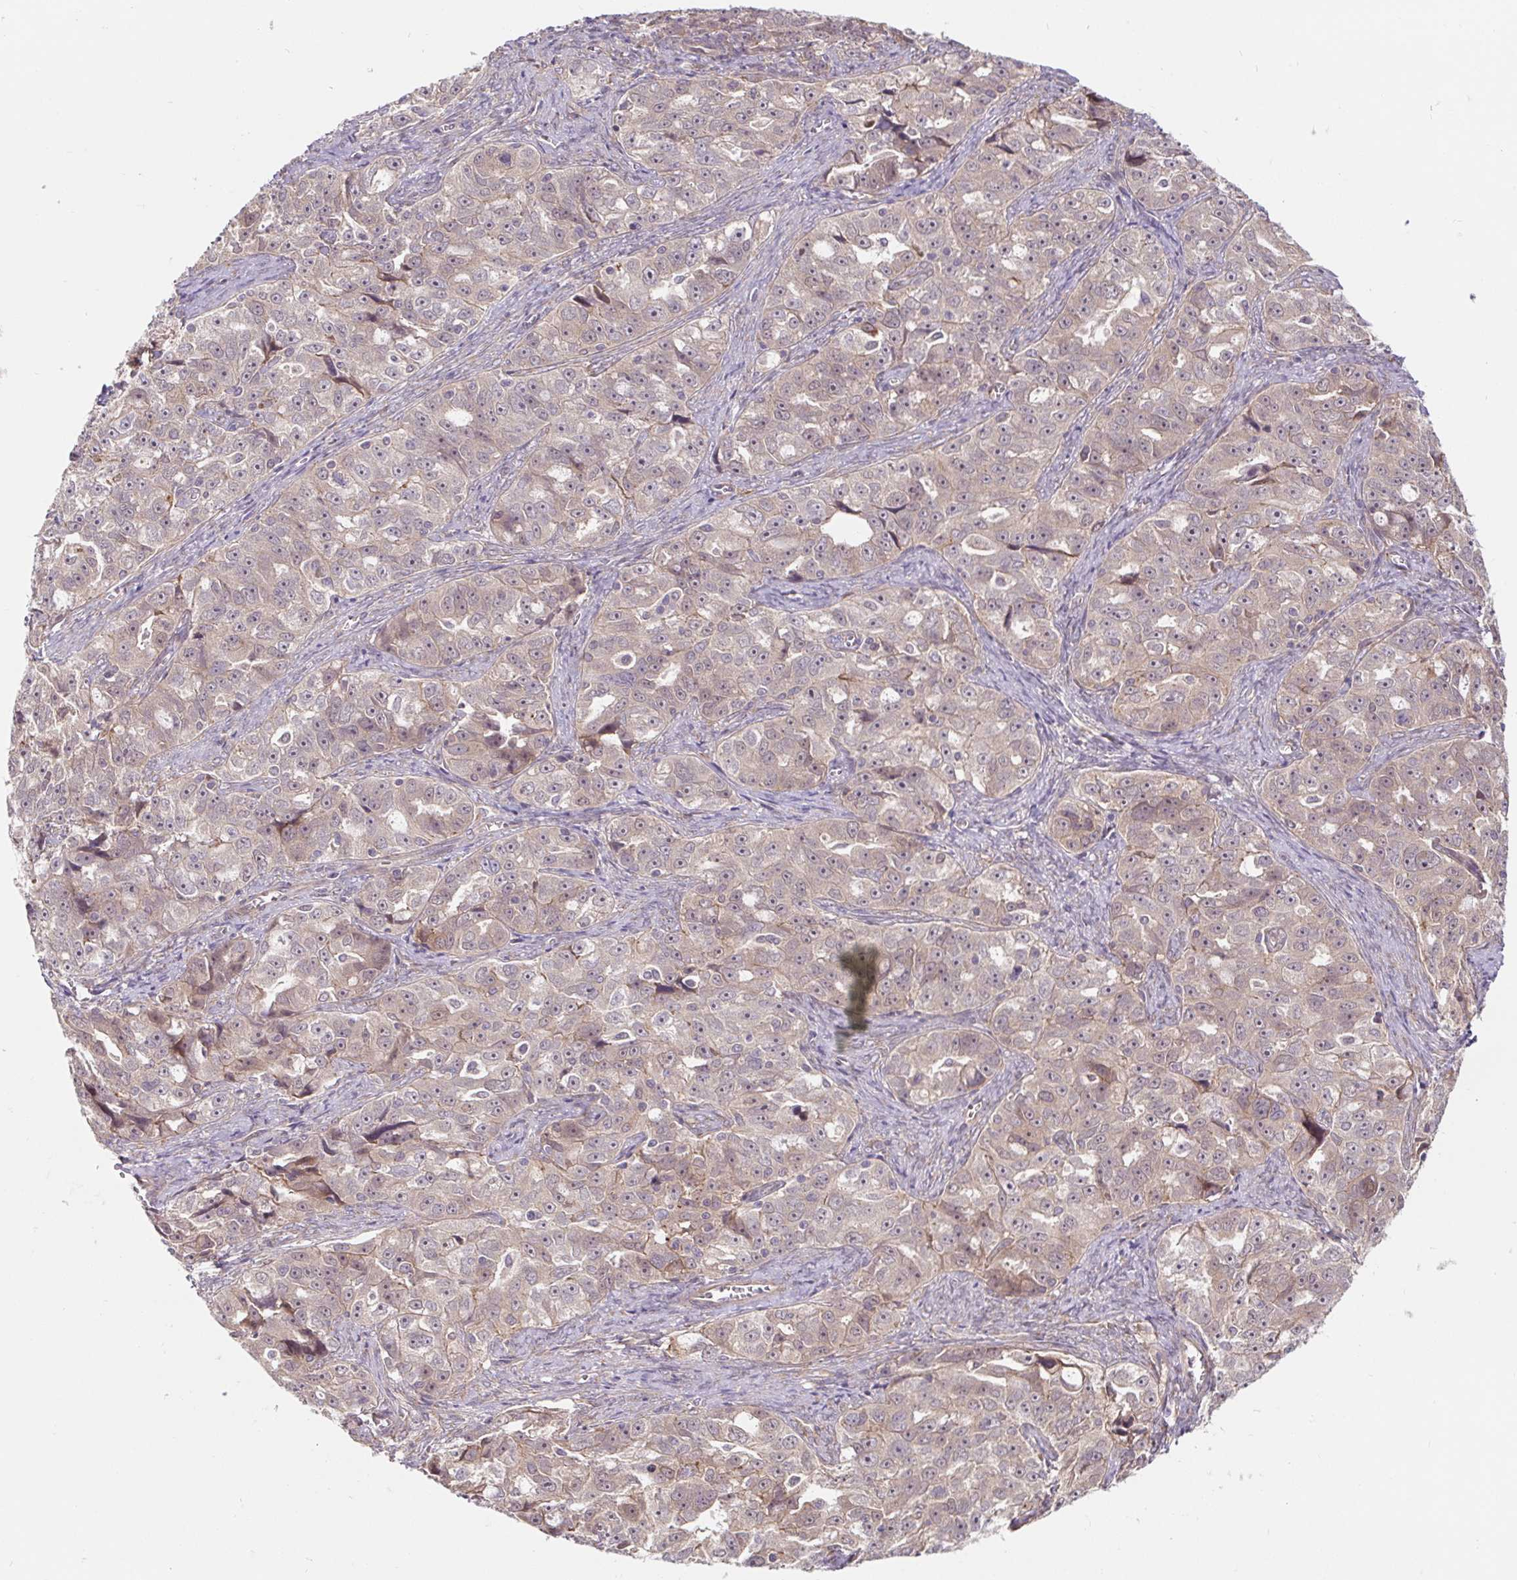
{"staining": {"intensity": "weak", "quantity": "<25%", "location": "cytoplasmic/membranous"}, "tissue": "ovarian cancer", "cell_type": "Tumor cells", "image_type": "cancer", "snomed": [{"axis": "morphology", "description": "Cystadenocarcinoma, serous, NOS"}, {"axis": "topography", "description": "Ovary"}], "caption": "High power microscopy histopathology image of an immunohistochemistry micrograph of serous cystadenocarcinoma (ovarian), revealing no significant expression in tumor cells.", "gene": "LYPD5", "patient": {"sex": "female", "age": 51}}